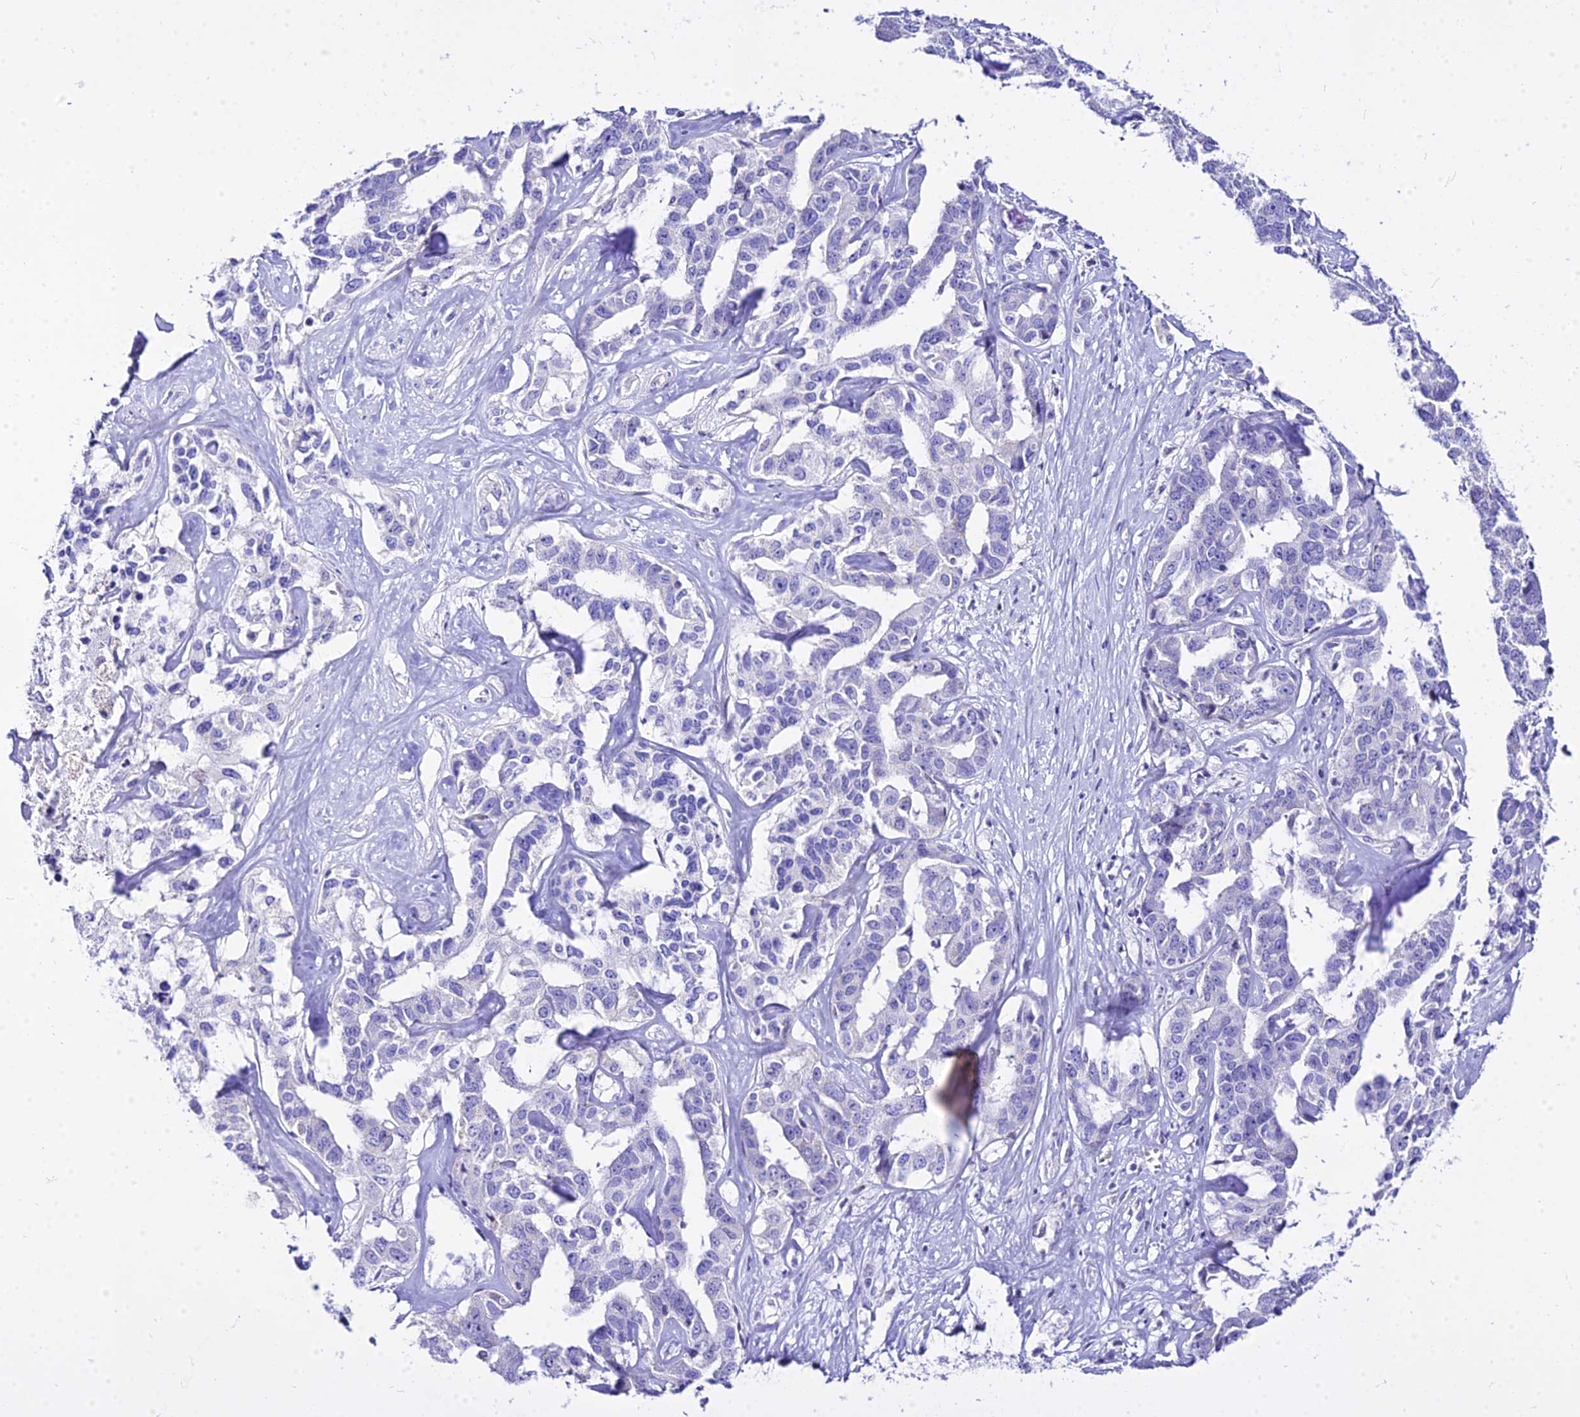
{"staining": {"intensity": "negative", "quantity": "none", "location": "none"}, "tissue": "liver cancer", "cell_type": "Tumor cells", "image_type": "cancer", "snomed": [{"axis": "morphology", "description": "Cholangiocarcinoma"}, {"axis": "topography", "description": "Liver"}], "caption": "Immunohistochemical staining of human liver cancer (cholangiocarcinoma) reveals no significant expression in tumor cells.", "gene": "CARD18", "patient": {"sex": "male", "age": 59}}